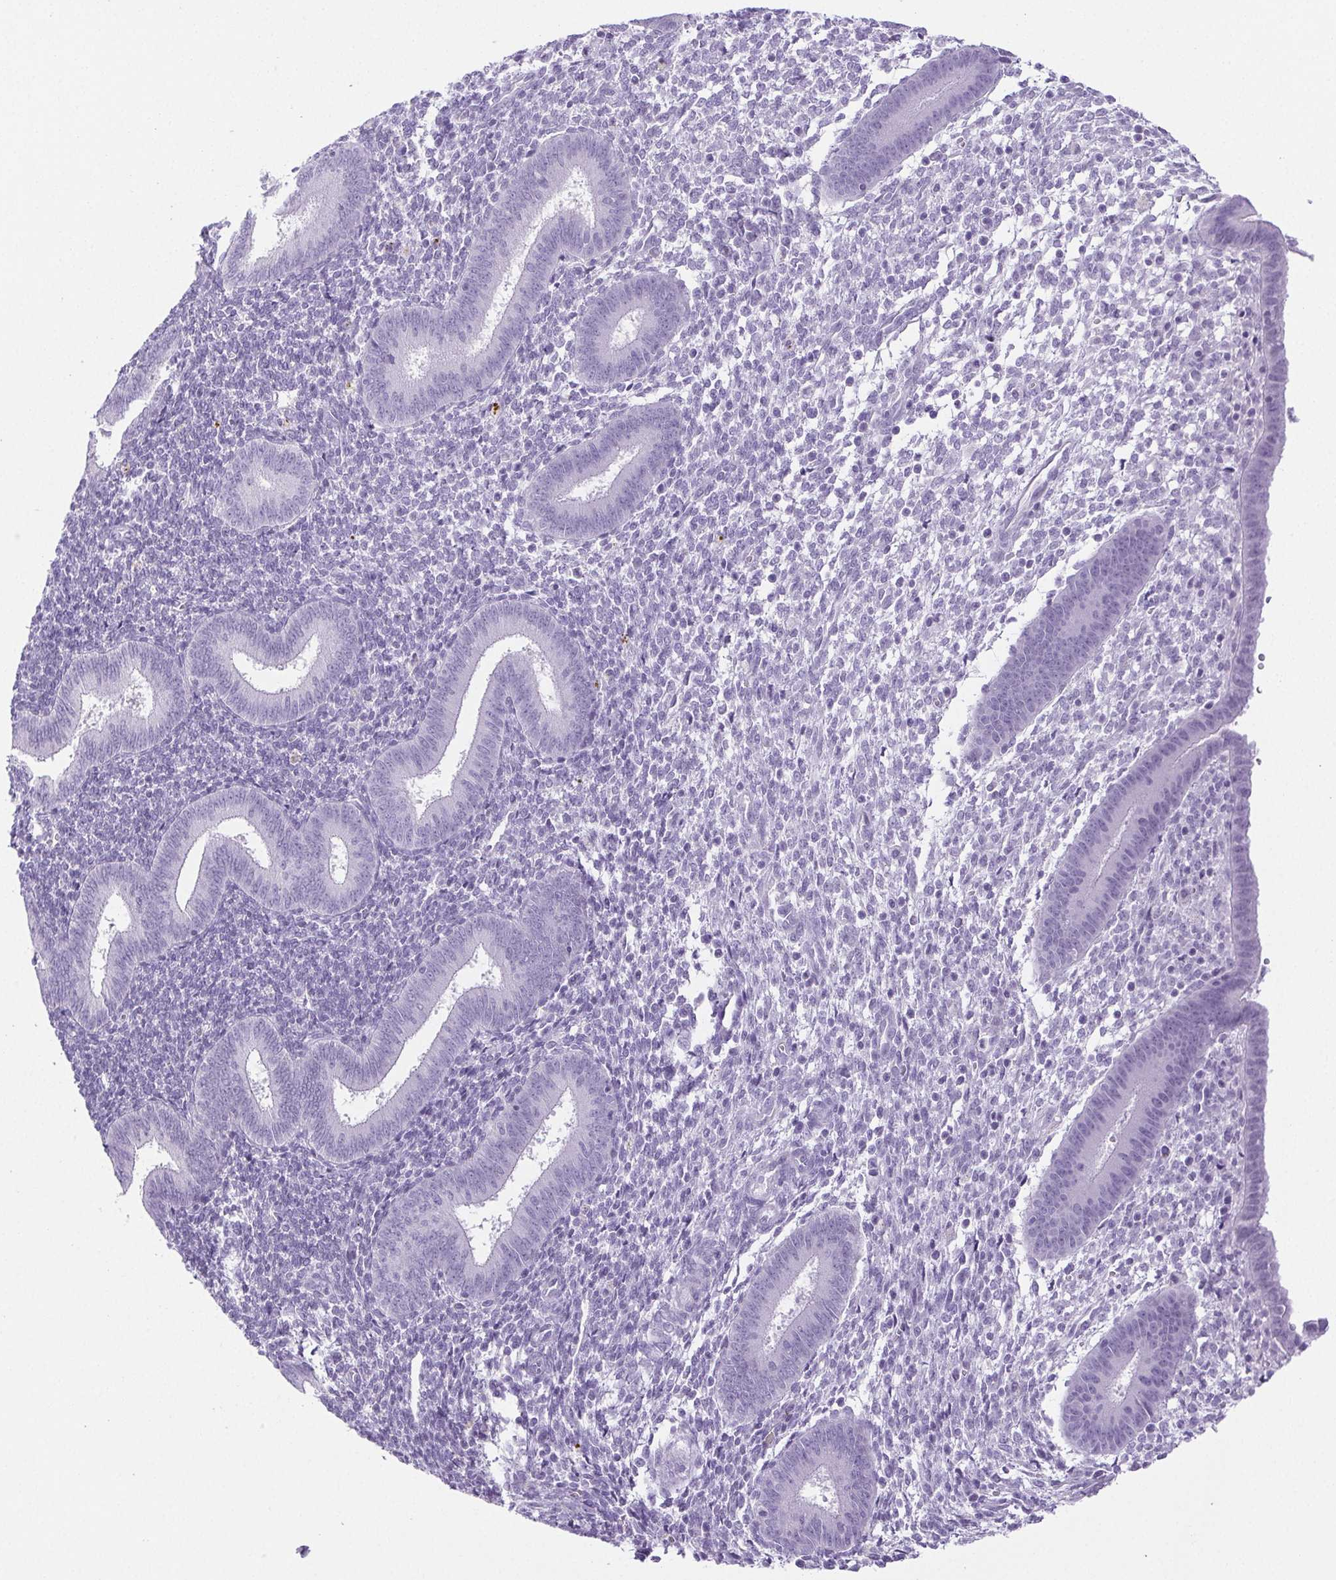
{"staining": {"intensity": "negative", "quantity": "none", "location": "none"}, "tissue": "endometrium", "cell_type": "Cells in endometrial stroma", "image_type": "normal", "snomed": [{"axis": "morphology", "description": "Normal tissue, NOS"}, {"axis": "topography", "description": "Endometrium"}], "caption": "This is an immunohistochemistry (IHC) photomicrograph of normal human endometrium. There is no positivity in cells in endometrial stroma.", "gene": "HLA", "patient": {"sex": "female", "age": 25}}